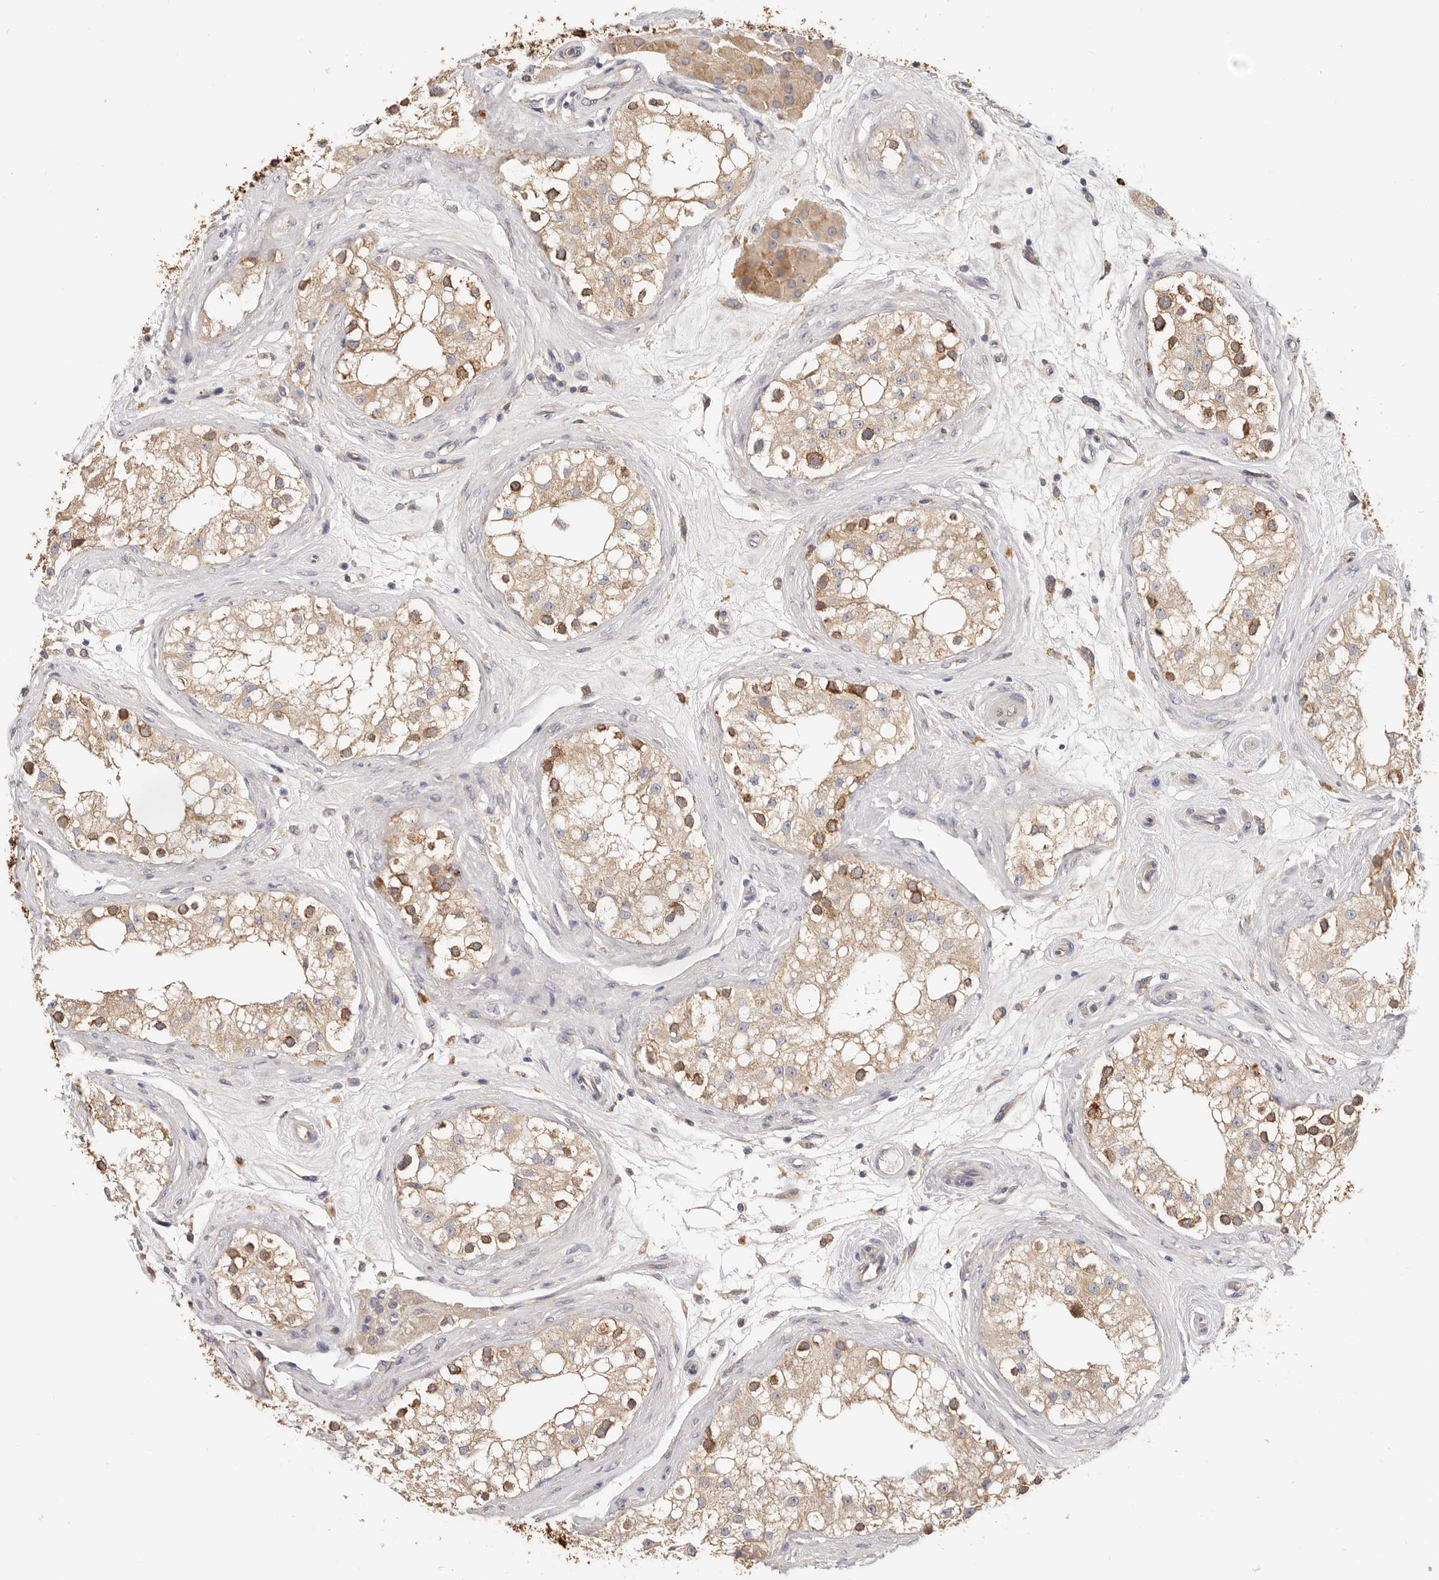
{"staining": {"intensity": "strong", "quantity": ">75%", "location": "cytoplasmic/membranous"}, "tissue": "testis", "cell_type": "Cells in seminiferous ducts", "image_type": "normal", "snomed": [{"axis": "morphology", "description": "Normal tissue, NOS"}, {"axis": "topography", "description": "Testis"}], "caption": "Immunohistochemistry histopathology image of benign human testis stained for a protein (brown), which demonstrates high levels of strong cytoplasmic/membranous positivity in about >75% of cells in seminiferous ducts.", "gene": "AFDN", "patient": {"sex": "male", "age": 84}}